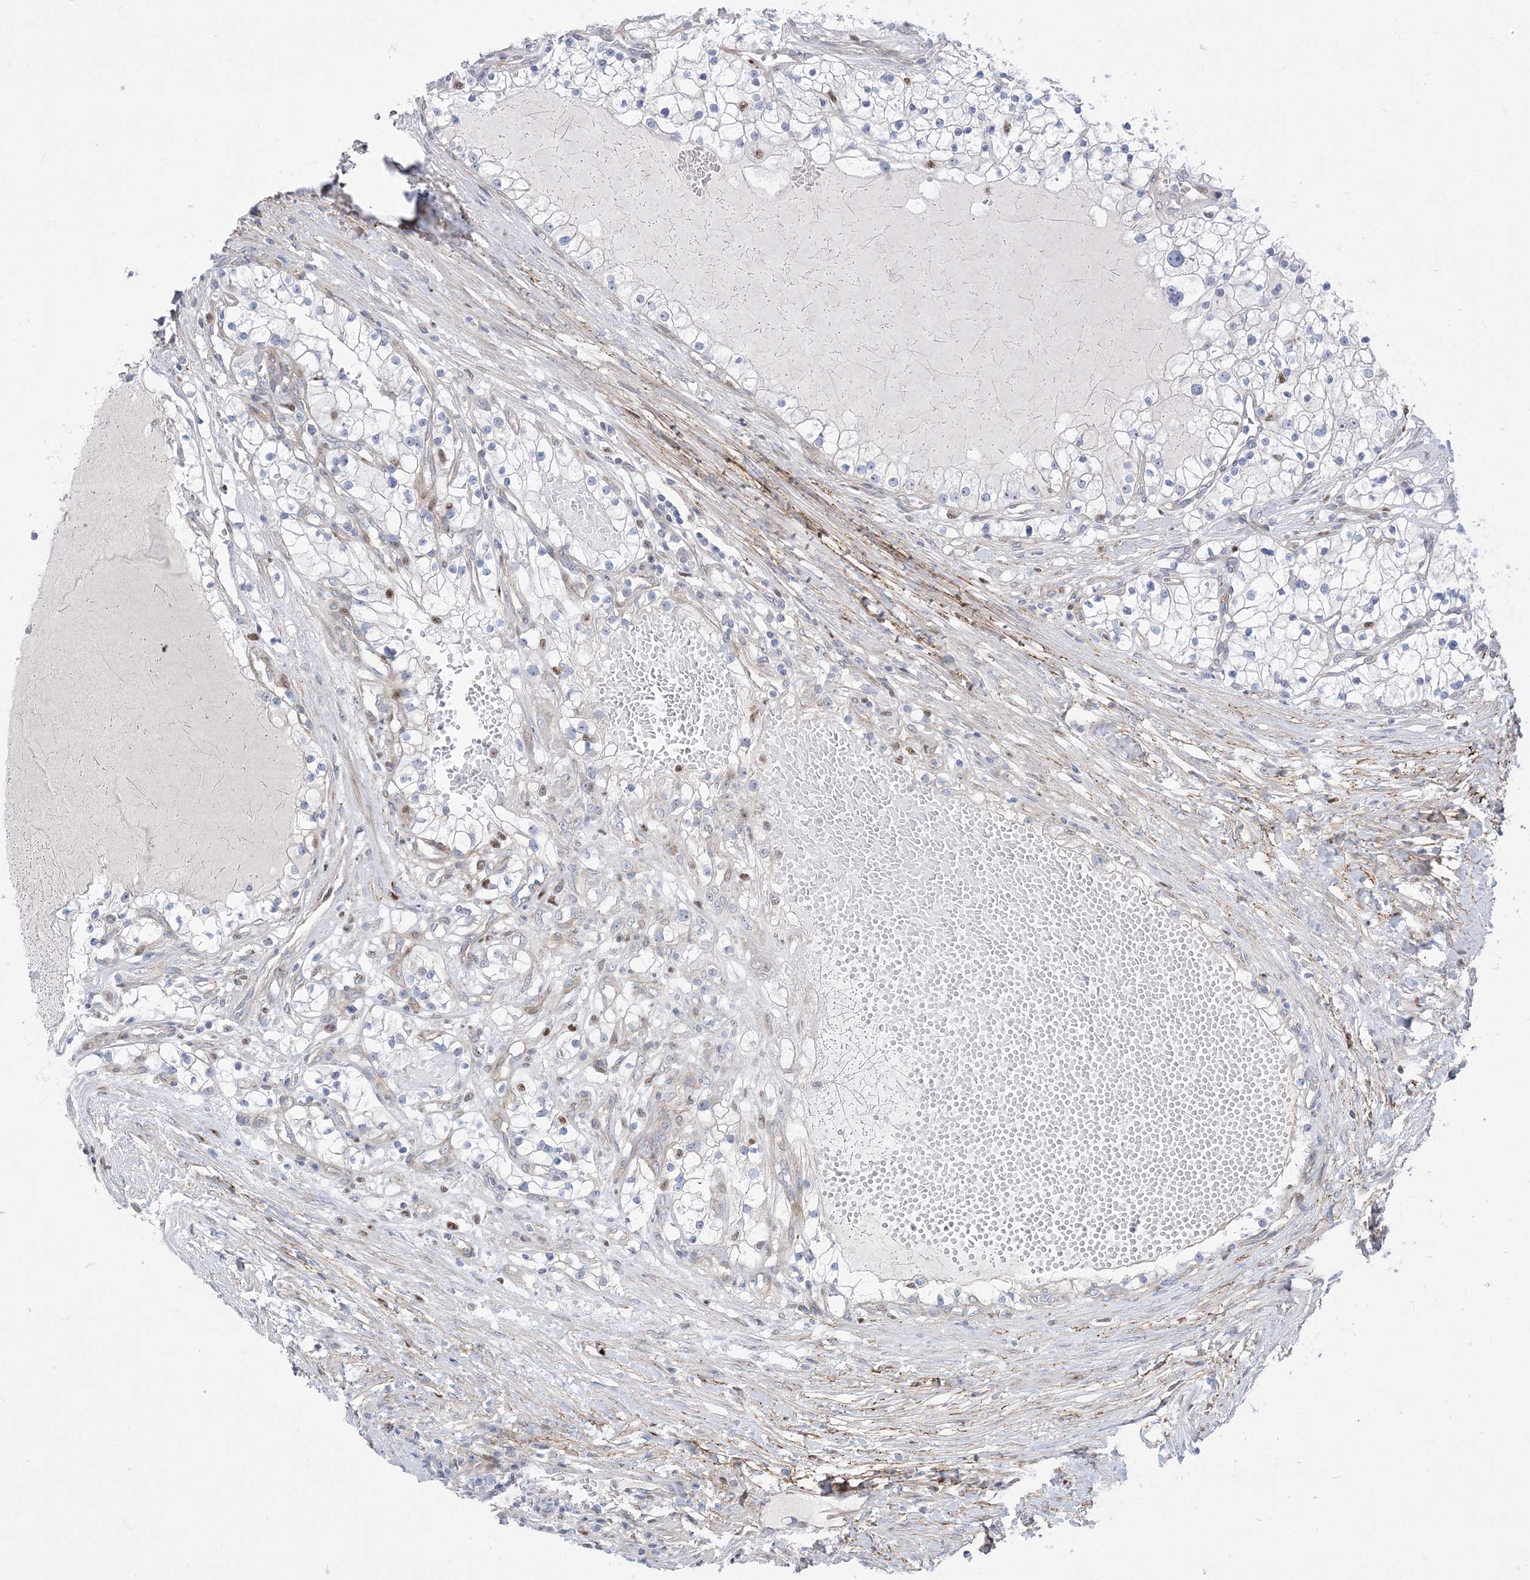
{"staining": {"intensity": "negative", "quantity": "none", "location": "none"}, "tissue": "renal cancer", "cell_type": "Tumor cells", "image_type": "cancer", "snomed": [{"axis": "morphology", "description": "Normal tissue, NOS"}, {"axis": "morphology", "description": "Adenocarcinoma, NOS"}, {"axis": "topography", "description": "Kidney"}], "caption": "There is no significant expression in tumor cells of renal cancer (adenocarcinoma).", "gene": "MARS2", "patient": {"sex": "male", "age": 68}}